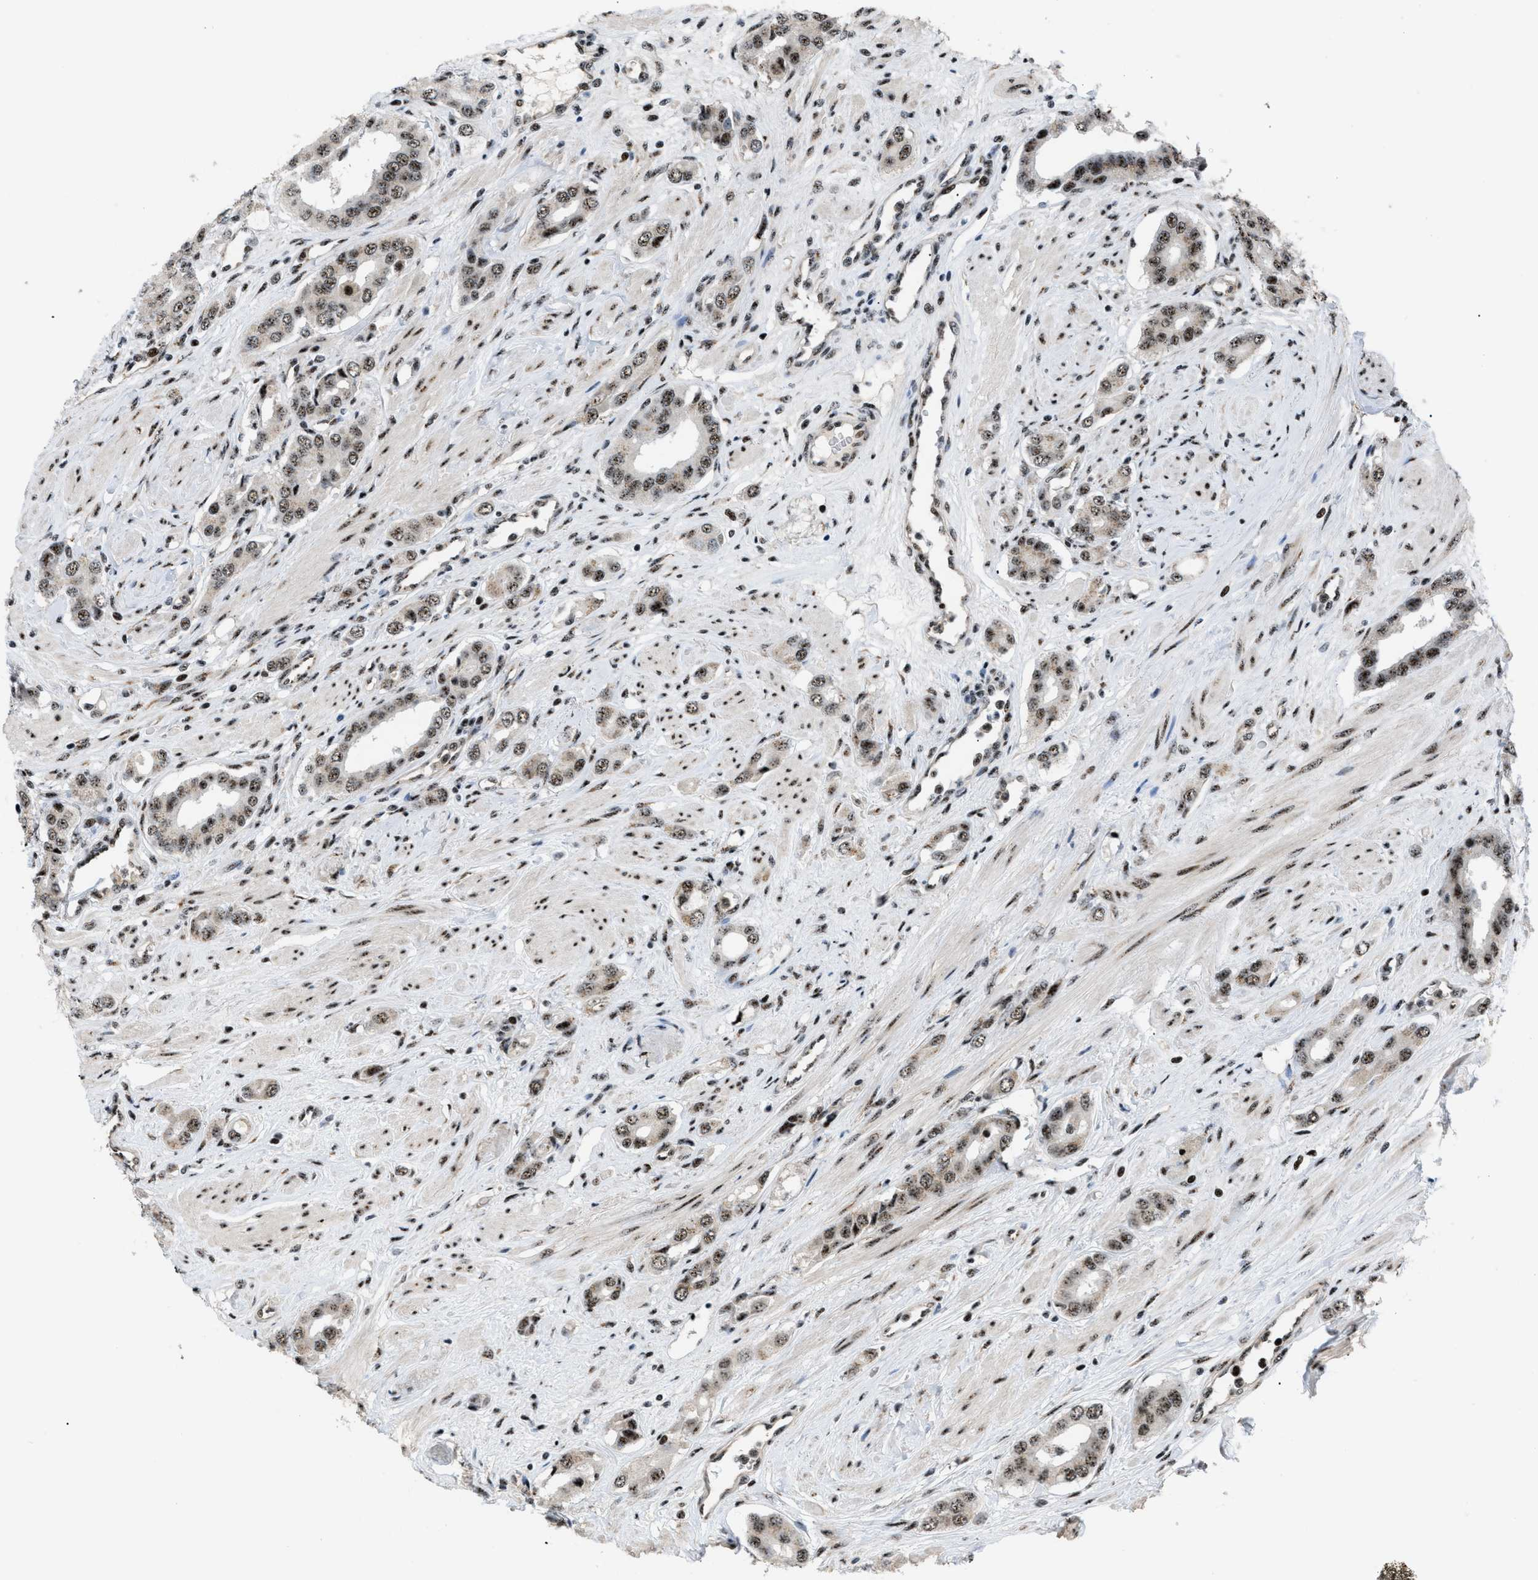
{"staining": {"intensity": "moderate", "quantity": ">75%", "location": "nuclear"}, "tissue": "prostate cancer", "cell_type": "Tumor cells", "image_type": "cancer", "snomed": [{"axis": "morphology", "description": "Adenocarcinoma, High grade"}, {"axis": "topography", "description": "Prostate"}], "caption": "A histopathology image of human adenocarcinoma (high-grade) (prostate) stained for a protein exhibits moderate nuclear brown staining in tumor cells. (brown staining indicates protein expression, while blue staining denotes nuclei).", "gene": "CDR2", "patient": {"sex": "male", "age": 52}}